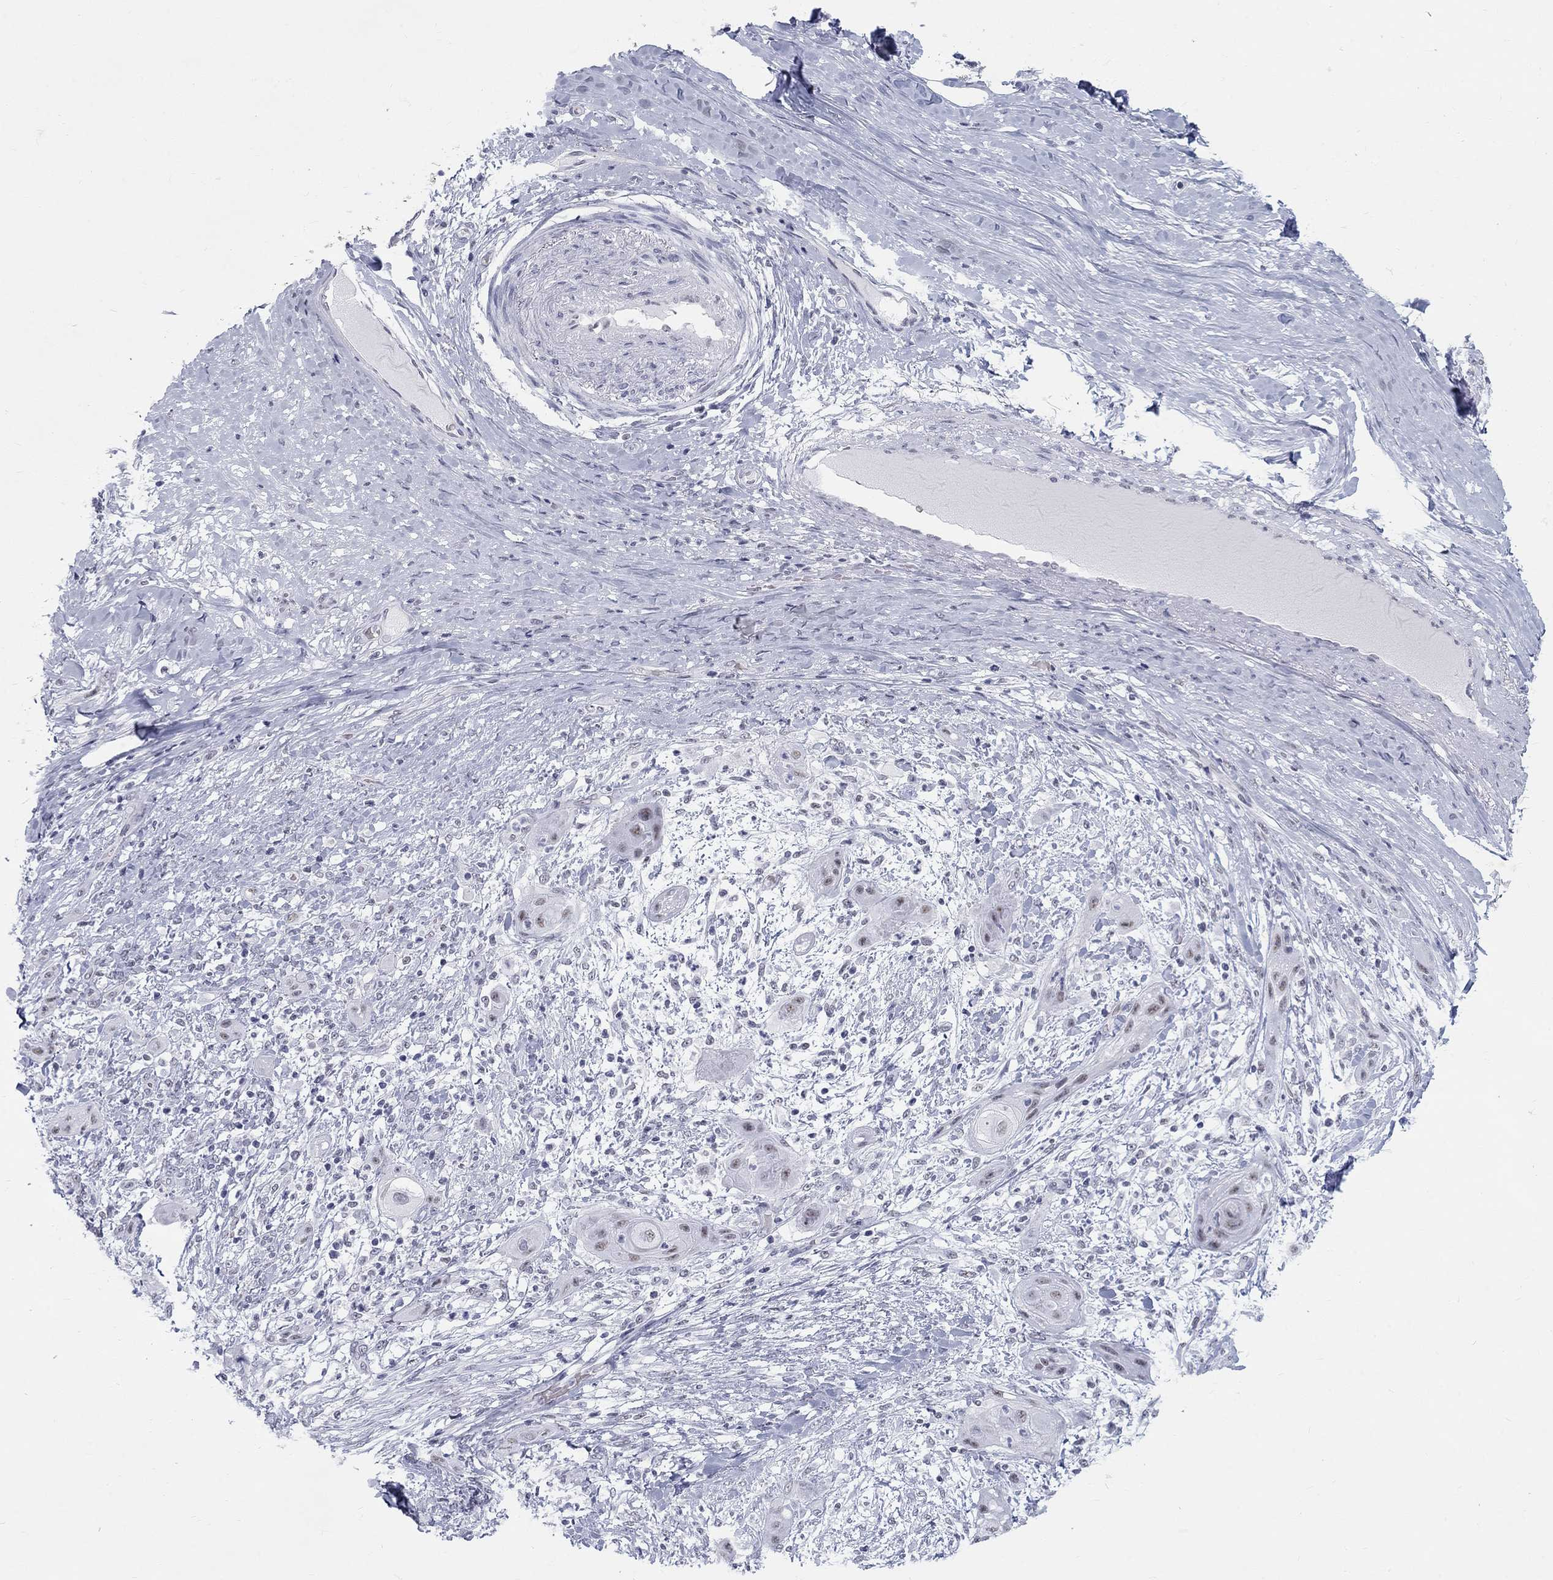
{"staining": {"intensity": "weak", "quantity": "25%-75%", "location": "nuclear"}, "tissue": "skin cancer", "cell_type": "Tumor cells", "image_type": "cancer", "snomed": [{"axis": "morphology", "description": "Squamous cell carcinoma, NOS"}, {"axis": "topography", "description": "Skin"}], "caption": "High-magnification brightfield microscopy of skin squamous cell carcinoma stained with DAB (brown) and counterstained with hematoxylin (blue). tumor cells exhibit weak nuclear staining is seen in about25%-75% of cells.", "gene": "DMTN", "patient": {"sex": "male", "age": 62}}